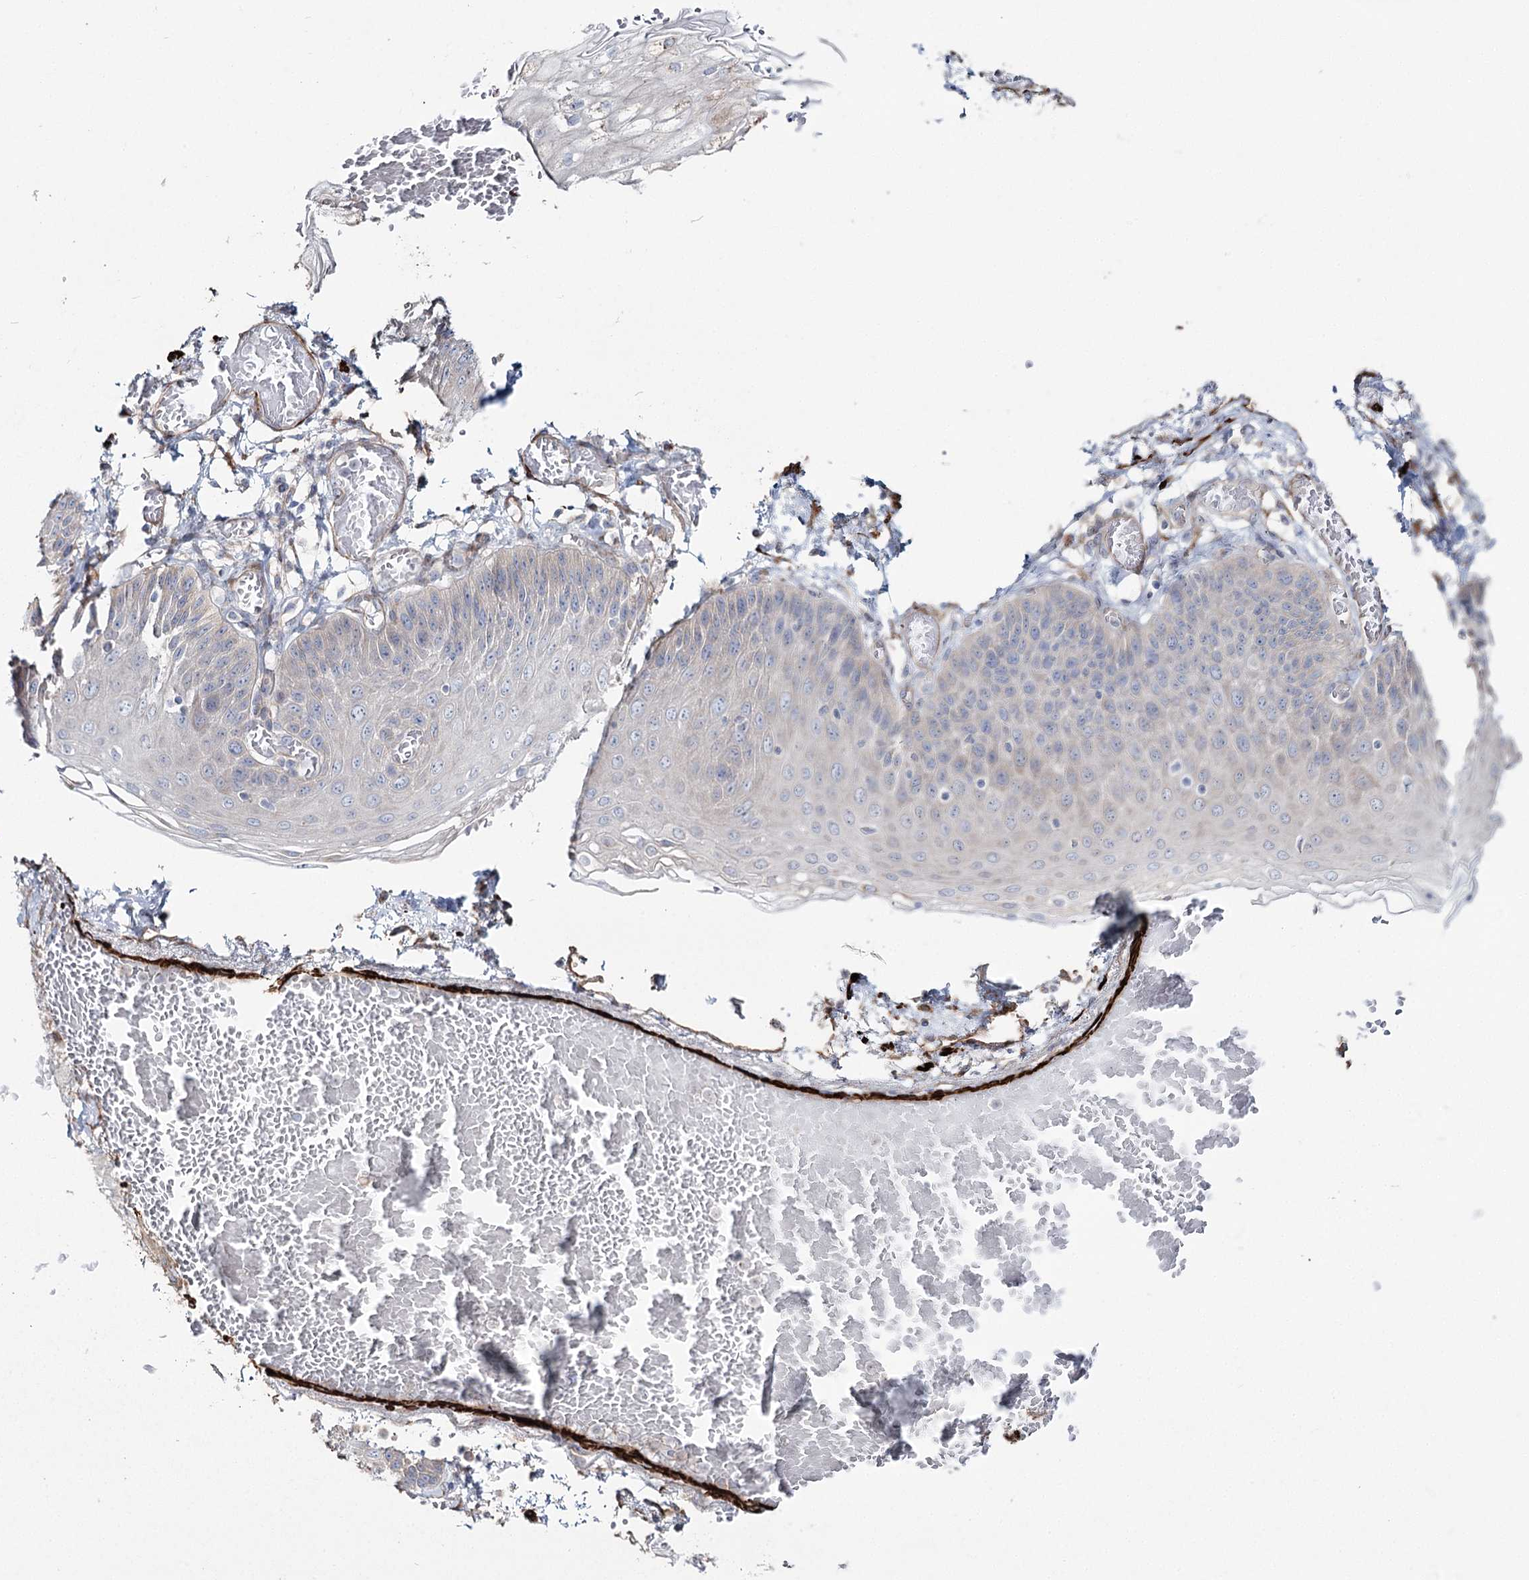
{"staining": {"intensity": "negative", "quantity": "none", "location": "none"}, "tissue": "esophagus", "cell_type": "Squamous epithelial cells", "image_type": "normal", "snomed": [{"axis": "morphology", "description": "Normal tissue, NOS"}, {"axis": "topography", "description": "Esophagus"}], "caption": "Immunohistochemistry of normal esophagus shows no expression in squamous epithelial cells.", "gene": "SUMF1", "patient": {"sex": "male", "age": 81}}